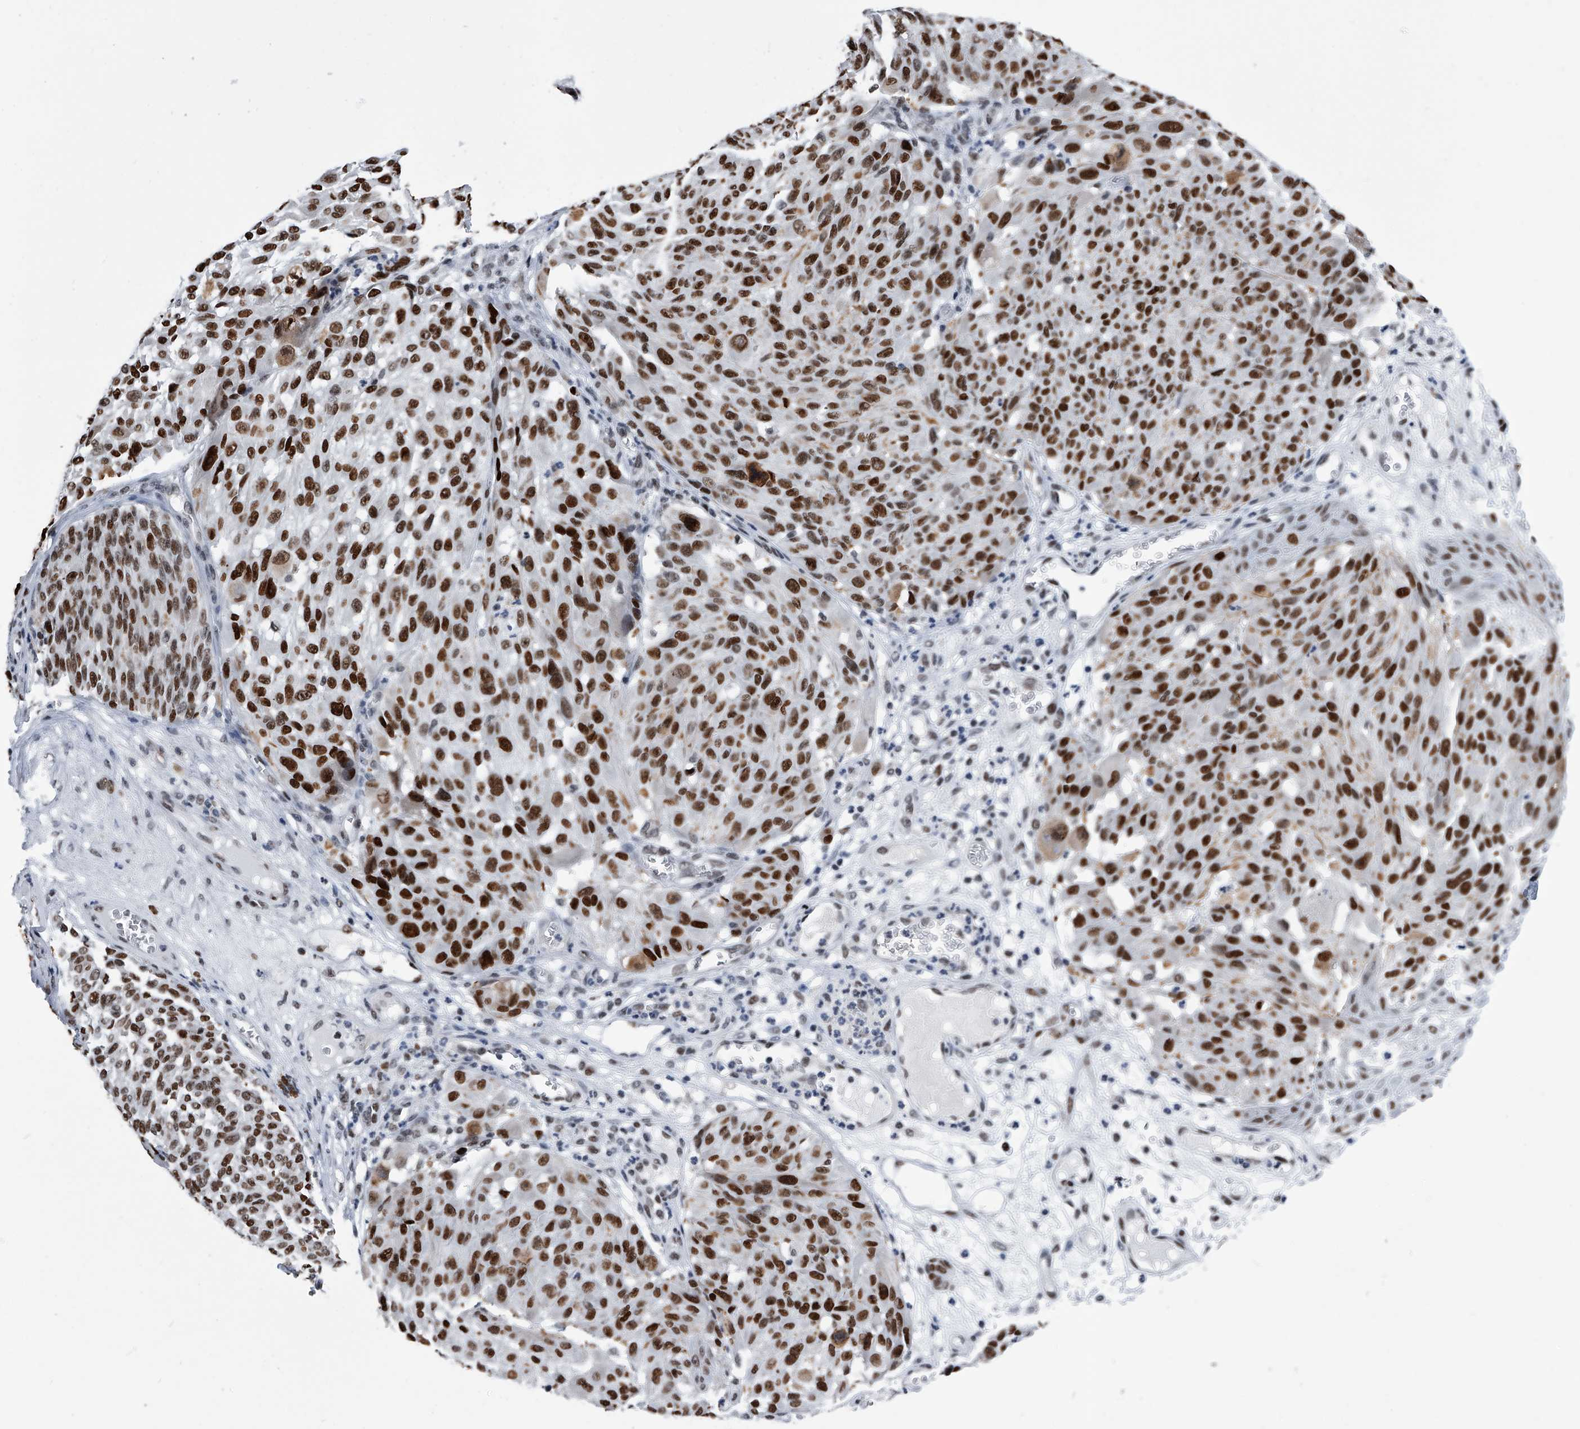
{"staining": {"intensity": "strong", "quantity": ">75%", "location": "nuclear"}, "tissue": "melanoma", "cell_type": "Tumor cells", "image_type": "cancer", "snomed": [{"axis": "morphology", "description": "Malignant melanoma, NOS"}, {"axis": "topography", "description": "Skin"}], "caption": "A high amount of strong nuclear expression is seen in about >75% of tumor cells in malignant melanoma tissue.", "gene": "SIM2", "patient": {"sex": "male", "age": 83}}